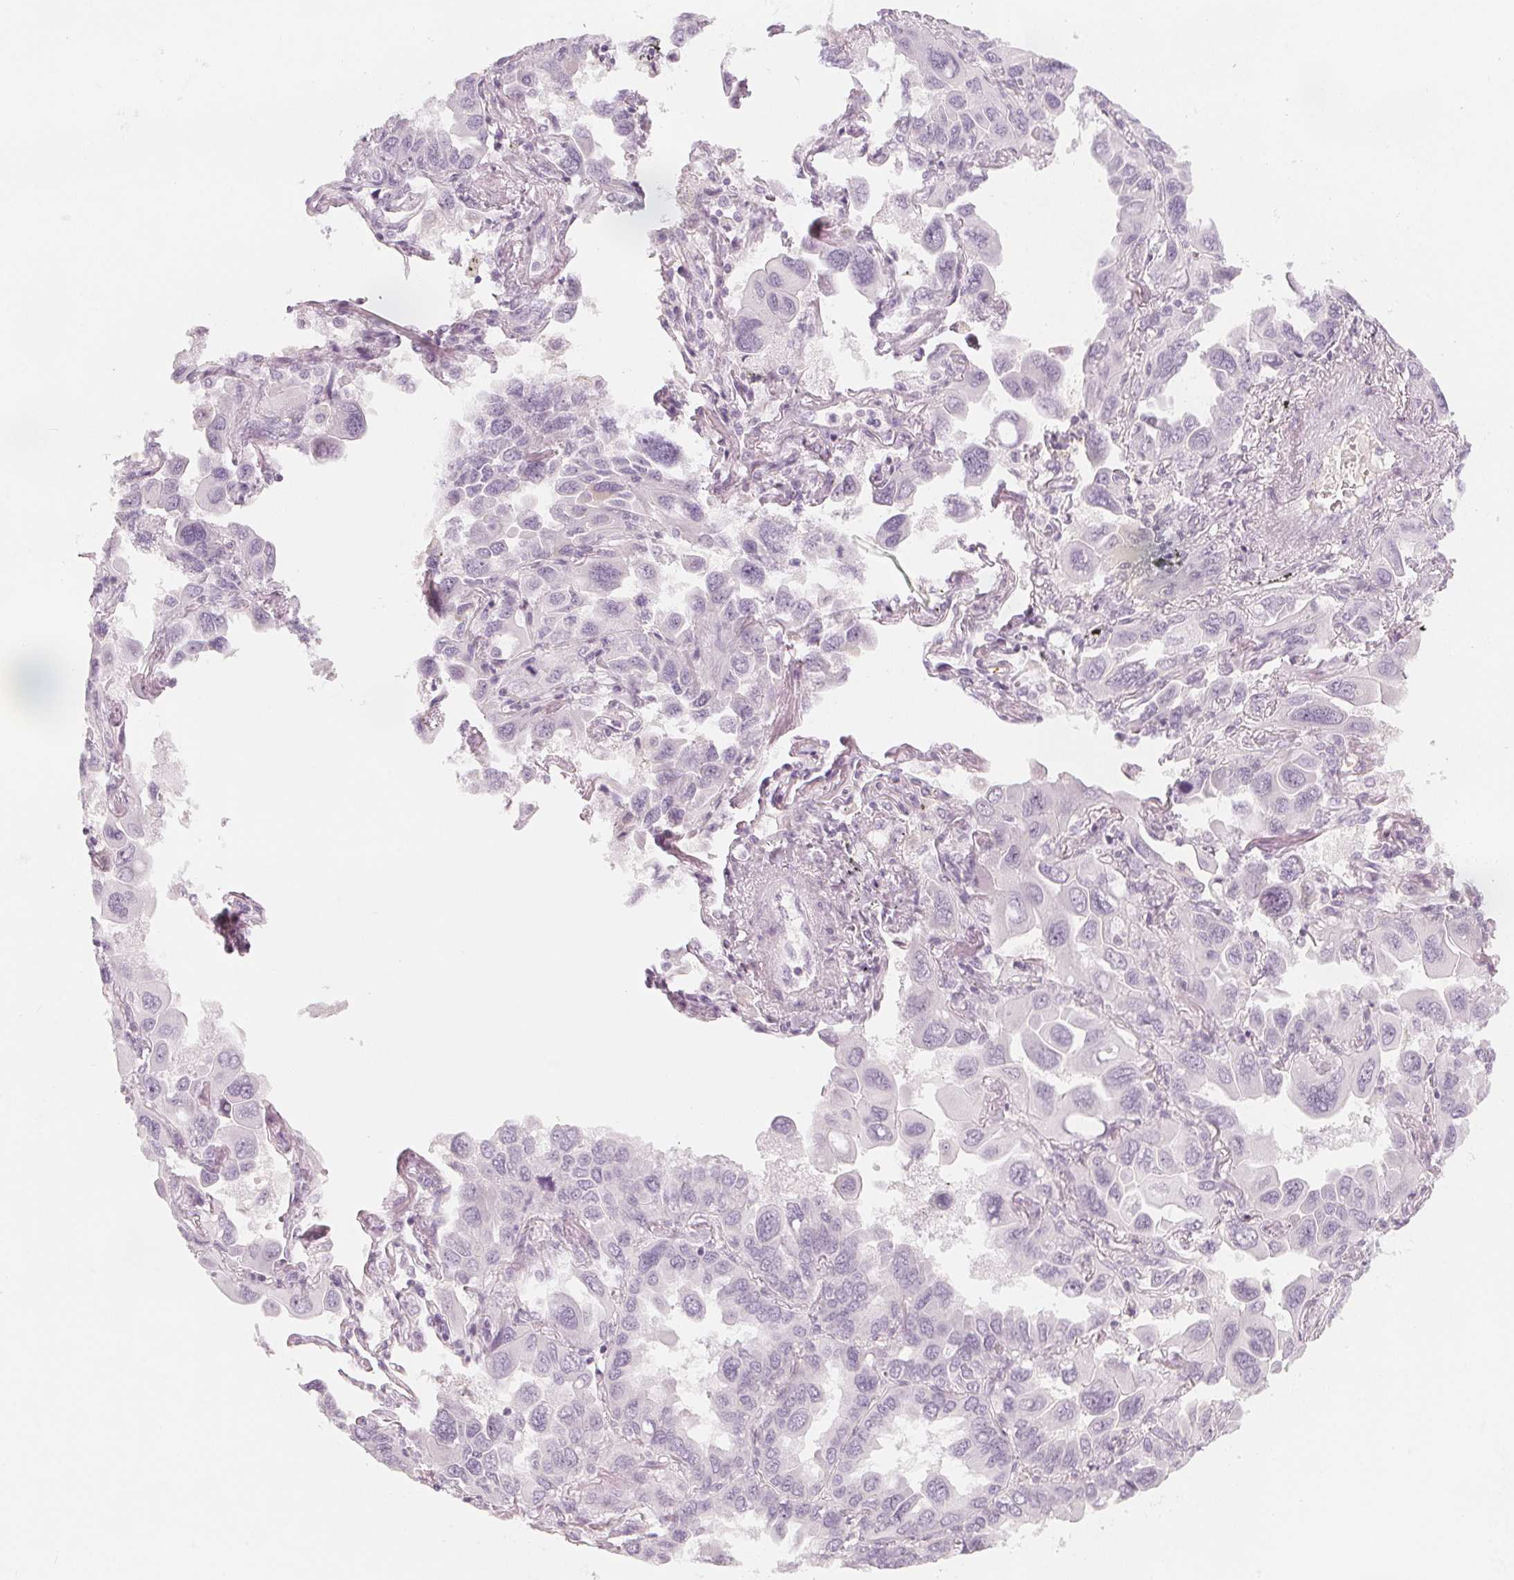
{"staining": {"intensity": "negative", "quantity": "none", "location": "none"}, "tissue": "lung cancer", "cell_type": "Tumor cells", "image_type": "cancer", "snomed": [{"axis": "morphology", "description": "Adenocarcinoma, NOS"}, {"axis": "topography", "description": "Lung"}], "caption": "An IHC histopathology image of adenocarcinoma (lung) is shown. There is no staining in tumor cells of adenocarcinoma (lung). (DAB (3,3'-diaminobenzidine) IHC with hematoxylin counter stain).", "gene": "MAP1A", "patient": {"sex": "male", "age": 64}}